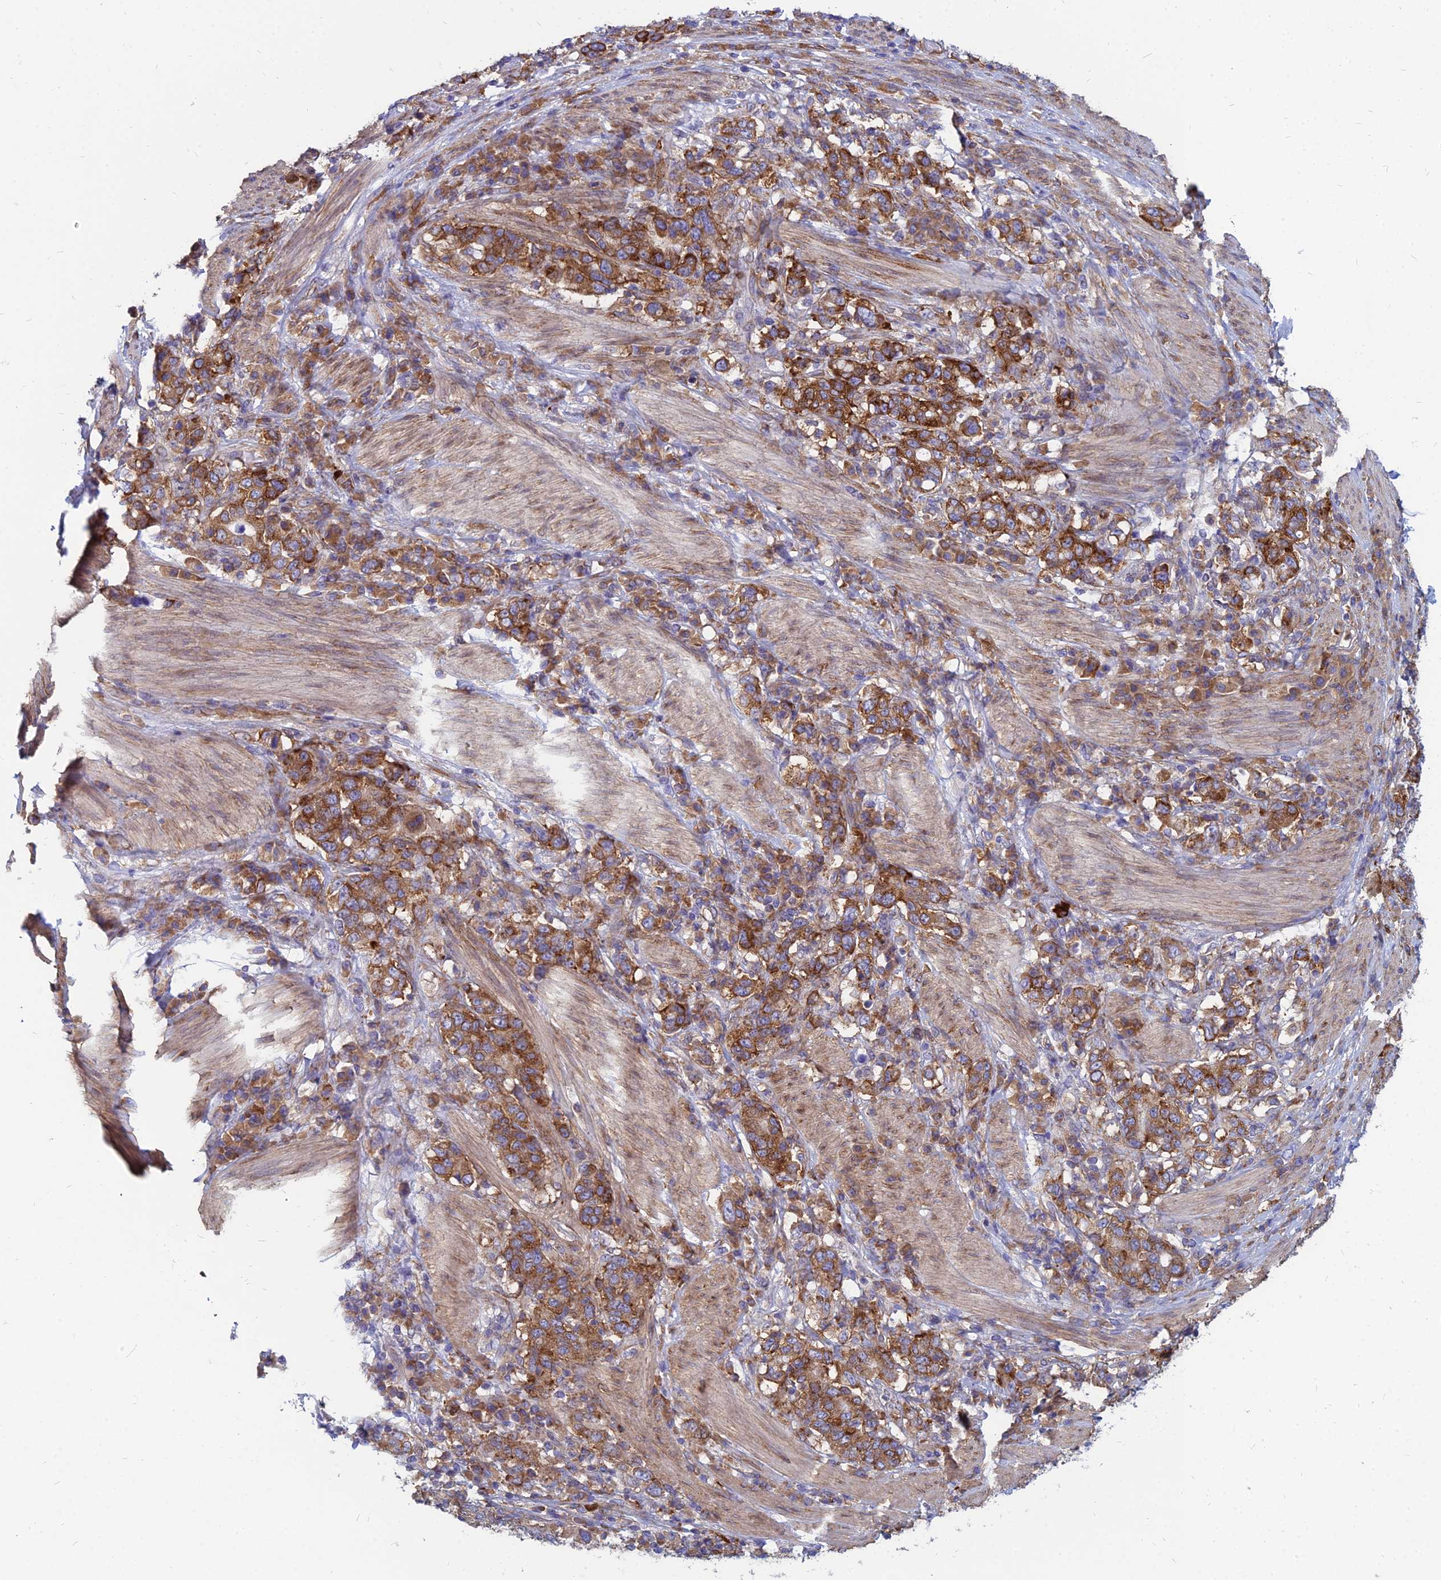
{"staining": {"intensity": "strong", "quantity": ">75%", "location": "cytoplasmic/membranous"}, "tissue": "stomach cancer", "cell_type": "Tumor cells", "image_type": "cancer", "snomed": [{"axis": "morphology", "description": "Adenocarcinoma, NOS"}, {"axis": "topography", "description": "Stomach, upper"}, {"axis": "topography", "description": "Stomach"}], "caption": "Brown immunohistochemical staining in stomach cancer displays strong cytoplasmic/membranous staining in about >75% of tumor cells. (IHC, brightfield microscopy, high magnification).", "gene": "TXLNA", "patient": {"sex": "male", "age": 62}}